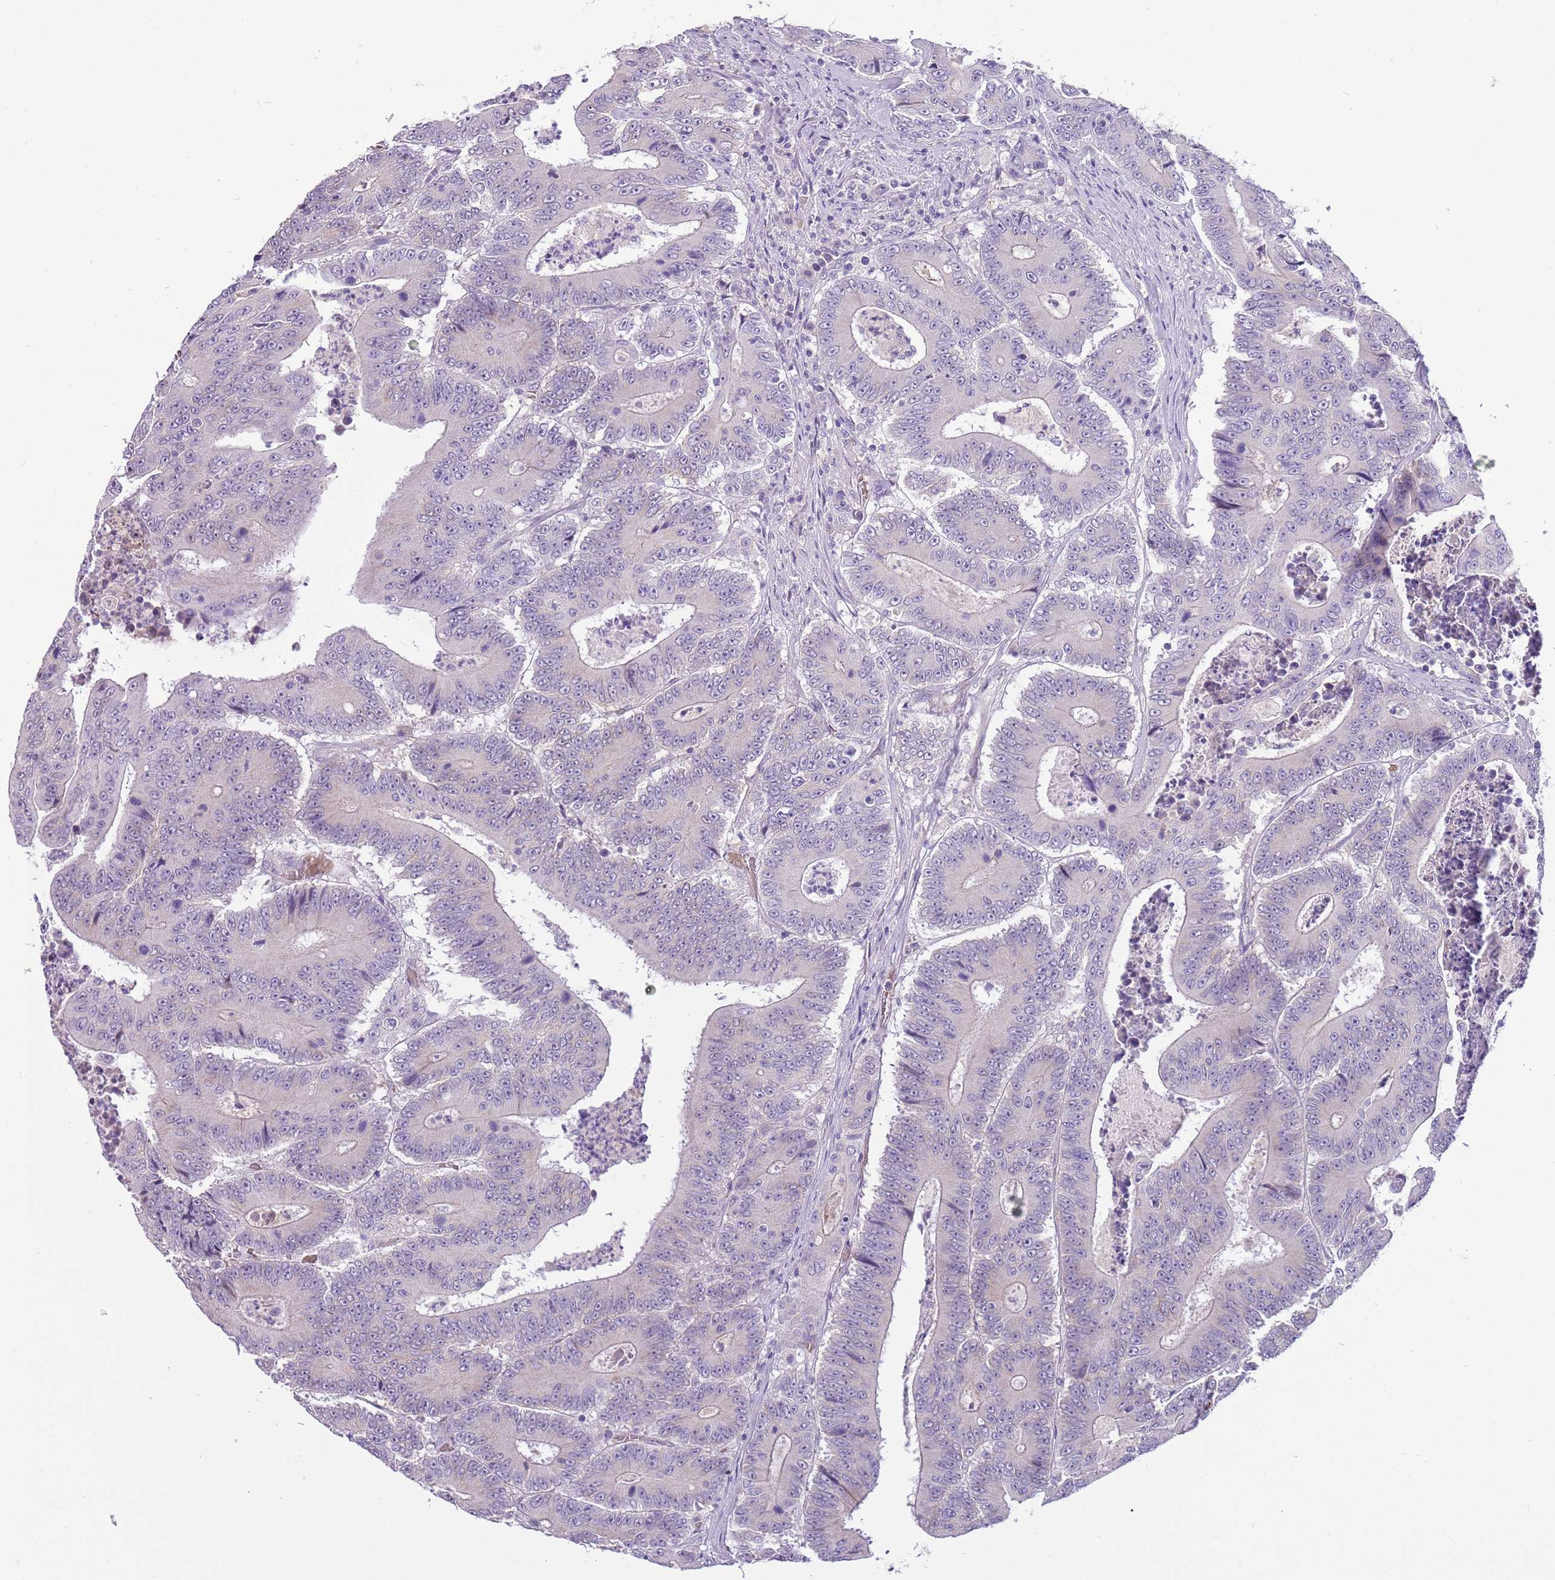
{"staining": {"intensity": "negative", "quantity": "none", "location": "none"}, "tissue": "colorectal cancer", "cell_type": "Tumor cells", "image_type": "cancer", "snomed": [{"axis": "morphology", "description": "Adenocarcinoma, NOS"}, {"axis": "topography", "description": "Colon"}], "caption": "Immunohistochemical staining of human colorectal cancer (adenocarcinoma) exhibits no significant expression in tumor cells.", "gene": "CFAP73", "patient": {"sex": "male", "age": 83}}